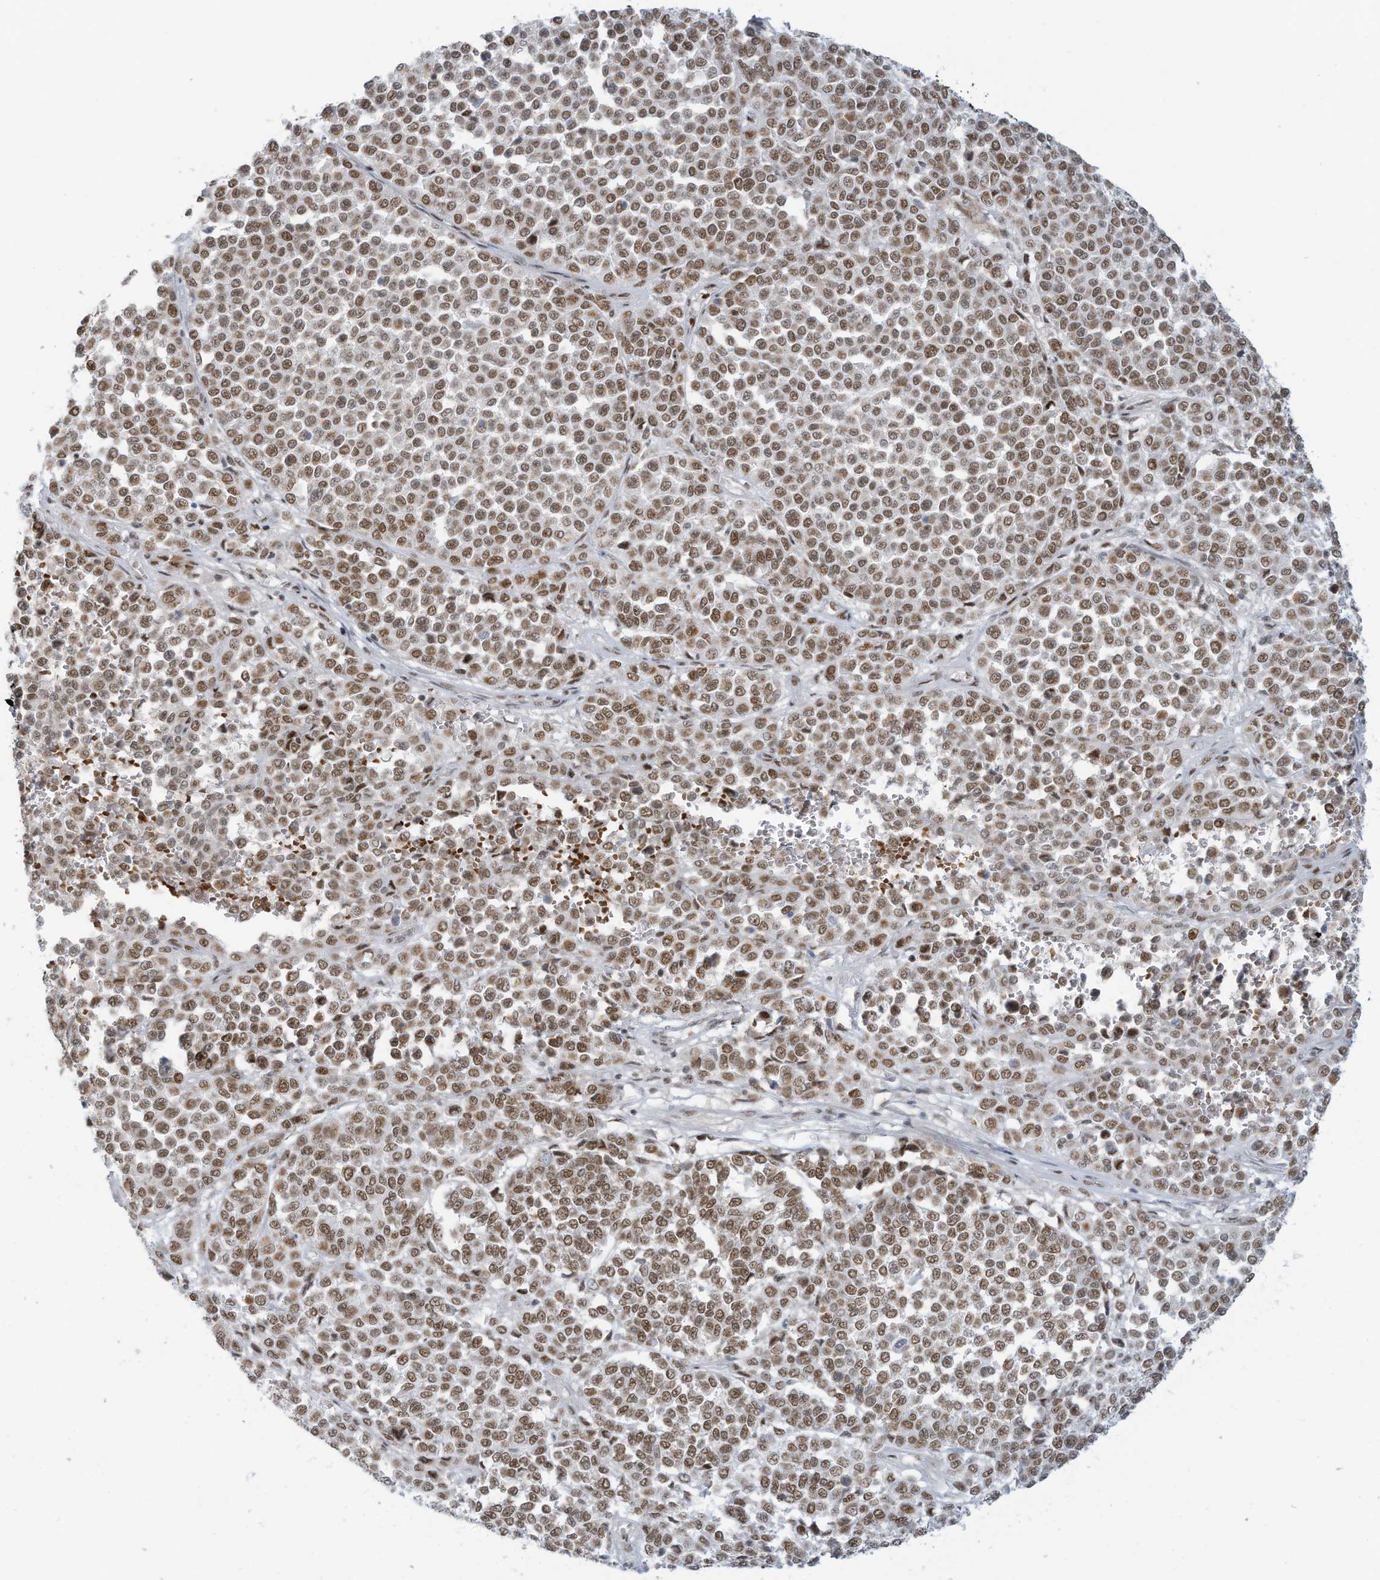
{"staining": {"intensity": "moderate", "quantity": ">75%", "location": "nuclear"}, "tissue": "melanoma", "cell_type": "Tumor cells", "image_type": "cancer", "snomed": [{"axis": "morphology", "description": "Malignant melanoma, Metastatic site"}, {"axis": "topography", "description": "Pancreas"}], "caption": "Protein staining of melanoma tissue displays moderate nuclear staining in about >75% of tumor cells. (DAB (3,3'-diaminobenzidine) IHC with brightfield microscopy, high magnification).", "gene": "ECT2L", "patient": {"sex": "female", "age": 30}}